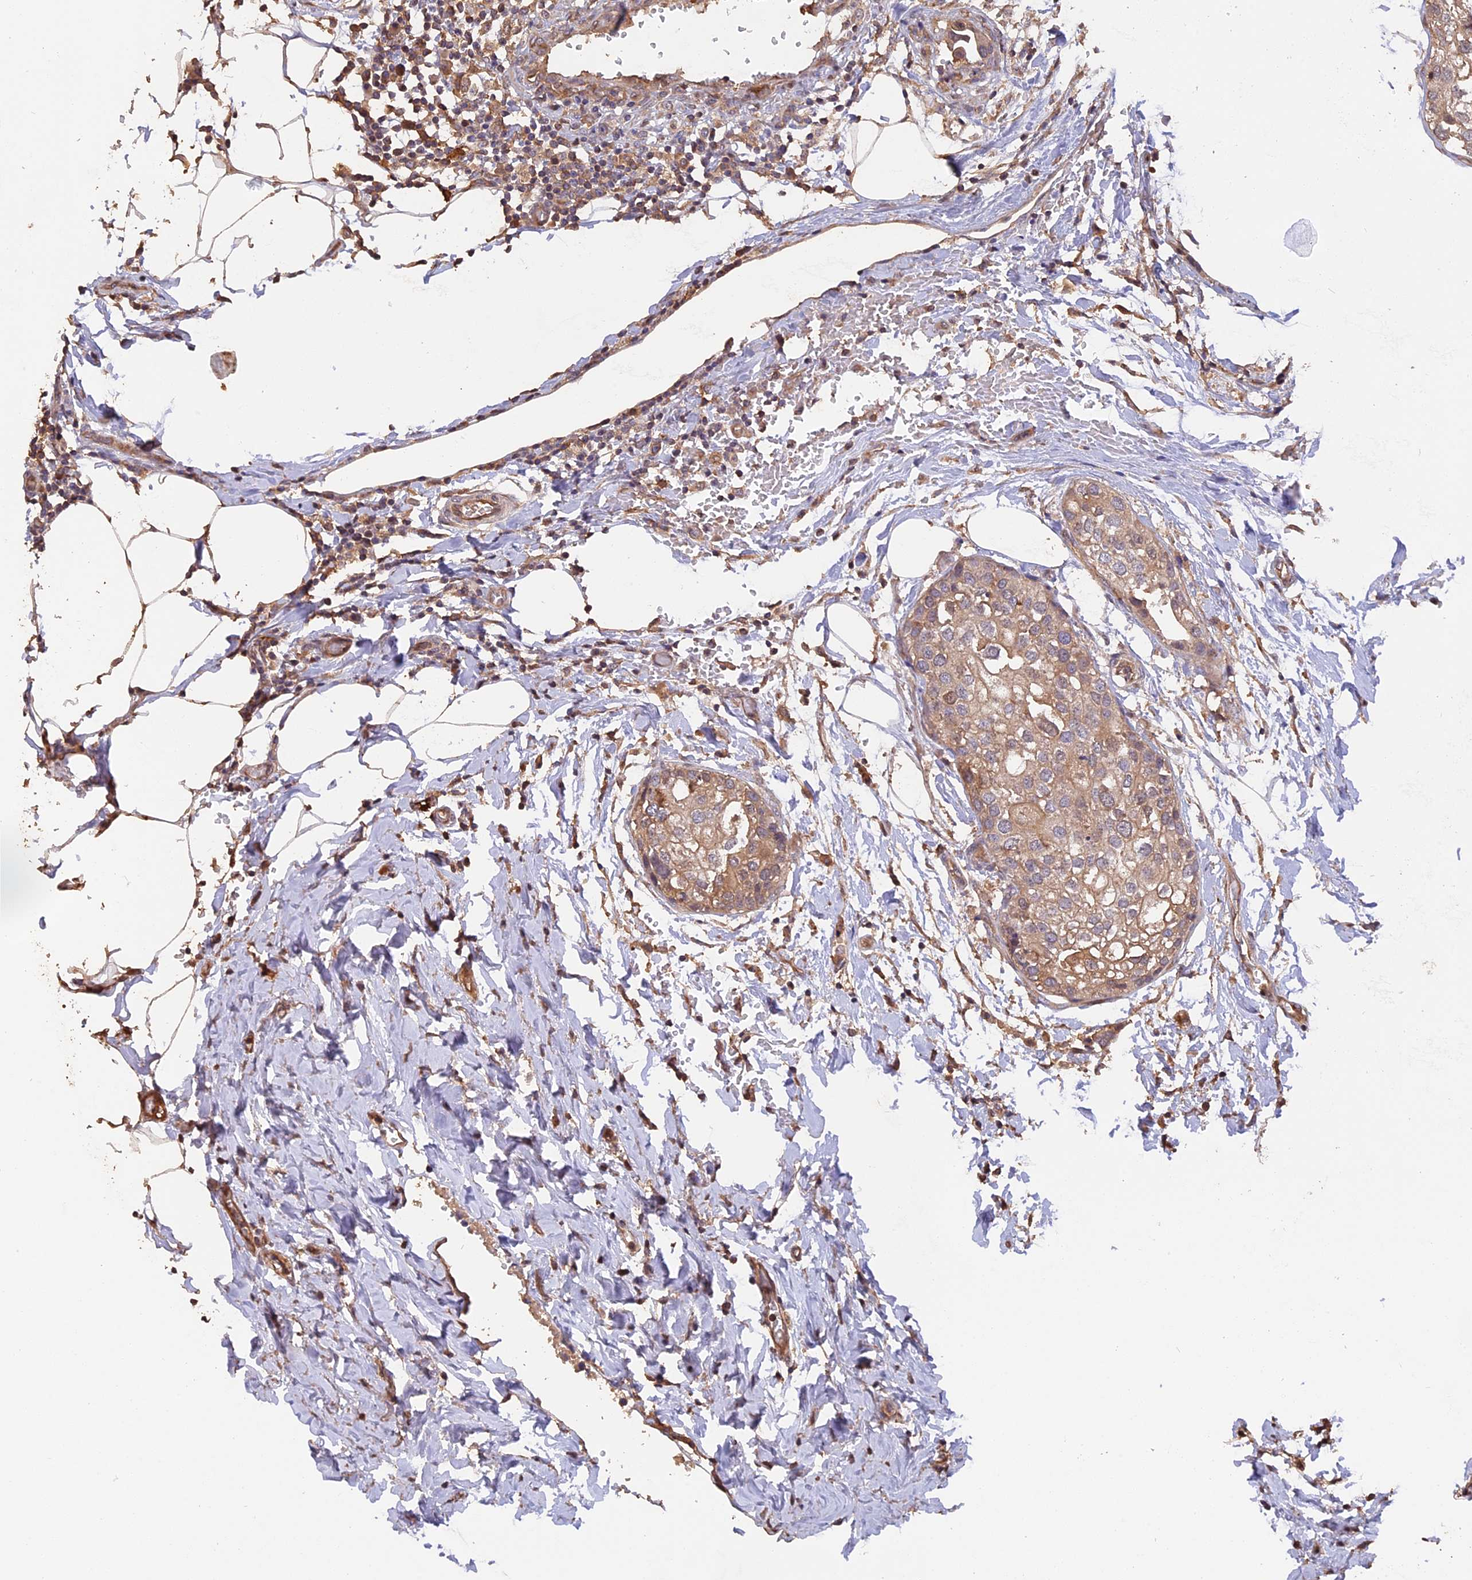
{"staining": {"intensity": "weak", "quantity": "25%-75%", "location": "cytoplasmic/membranous"}, "tissue": "urothelial cancer", "cell_type": "Tumor cells", "image_type": "cancer", "snomed": [{"axis": "morphology", "description": "Urothelial carcinoma, High grade"}, {"axis": "topography", "description": "Urinary bladder"}], "caption": "Urothelial cancer stained with a protein marker displays weak staining in tumor cells.", "gene": "RASAL1", "patient": {"sex": "male", "age": 64}}